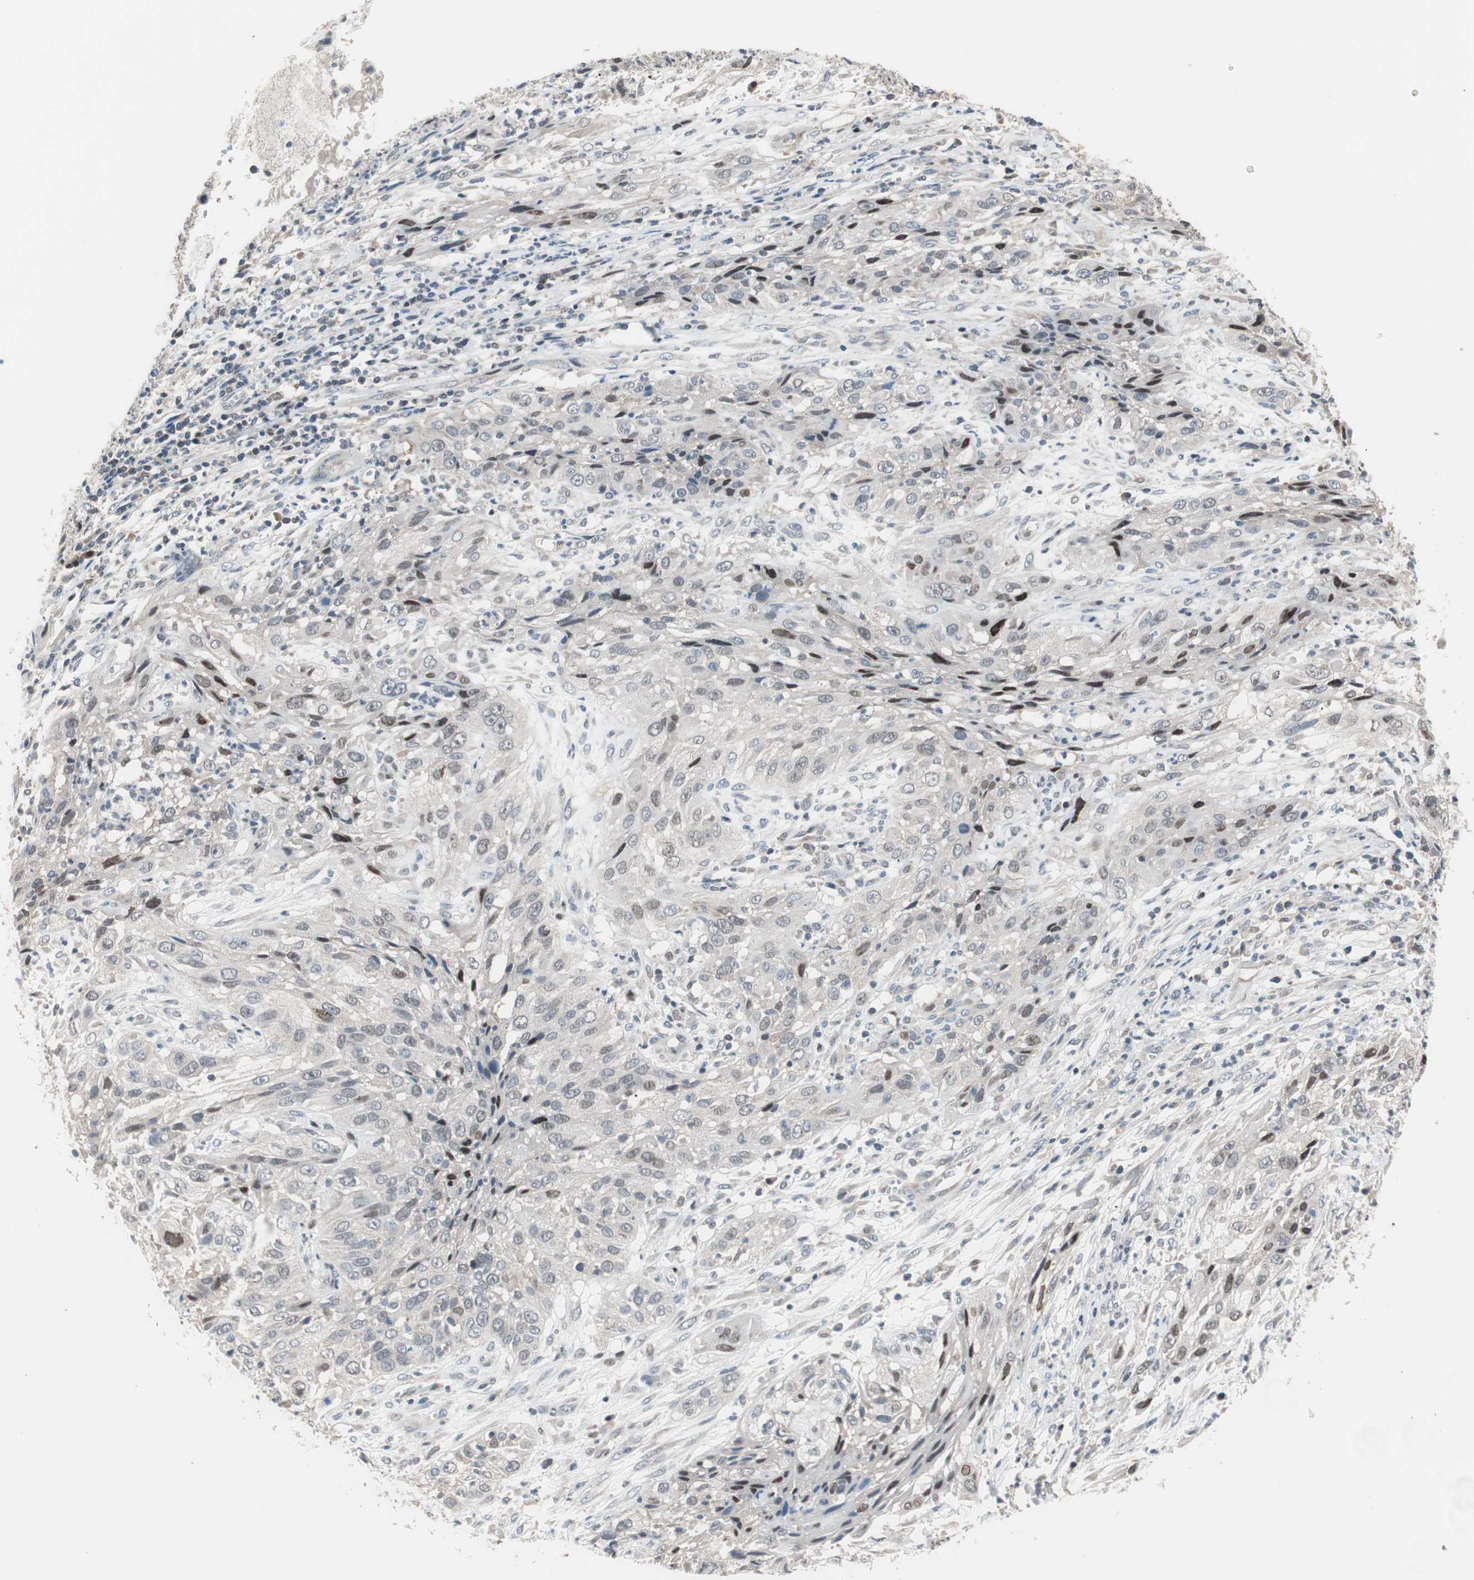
{"staining": {"intensity": "weak", "quantity": "<25%", "location": "nuclear"}, "tissue": "cervical cancer", "cell_type": "Tumor cells", "image_type": "cancer", "snomed": [{"axis": "morphology", "description": "Squamous cell carcinoma, NOS"}, {"axis": "topography", "description": "Cervix"}], "caption": "Tumor cells show no significant expression in cervical cancer (squamous cell carcinoma). (DAB (3,3'-diaminobenzidine) immunohistochemistry with hematoxylin counter stain).", "gene": "POLH", "patient": {"sex": "female", "age": 32}}